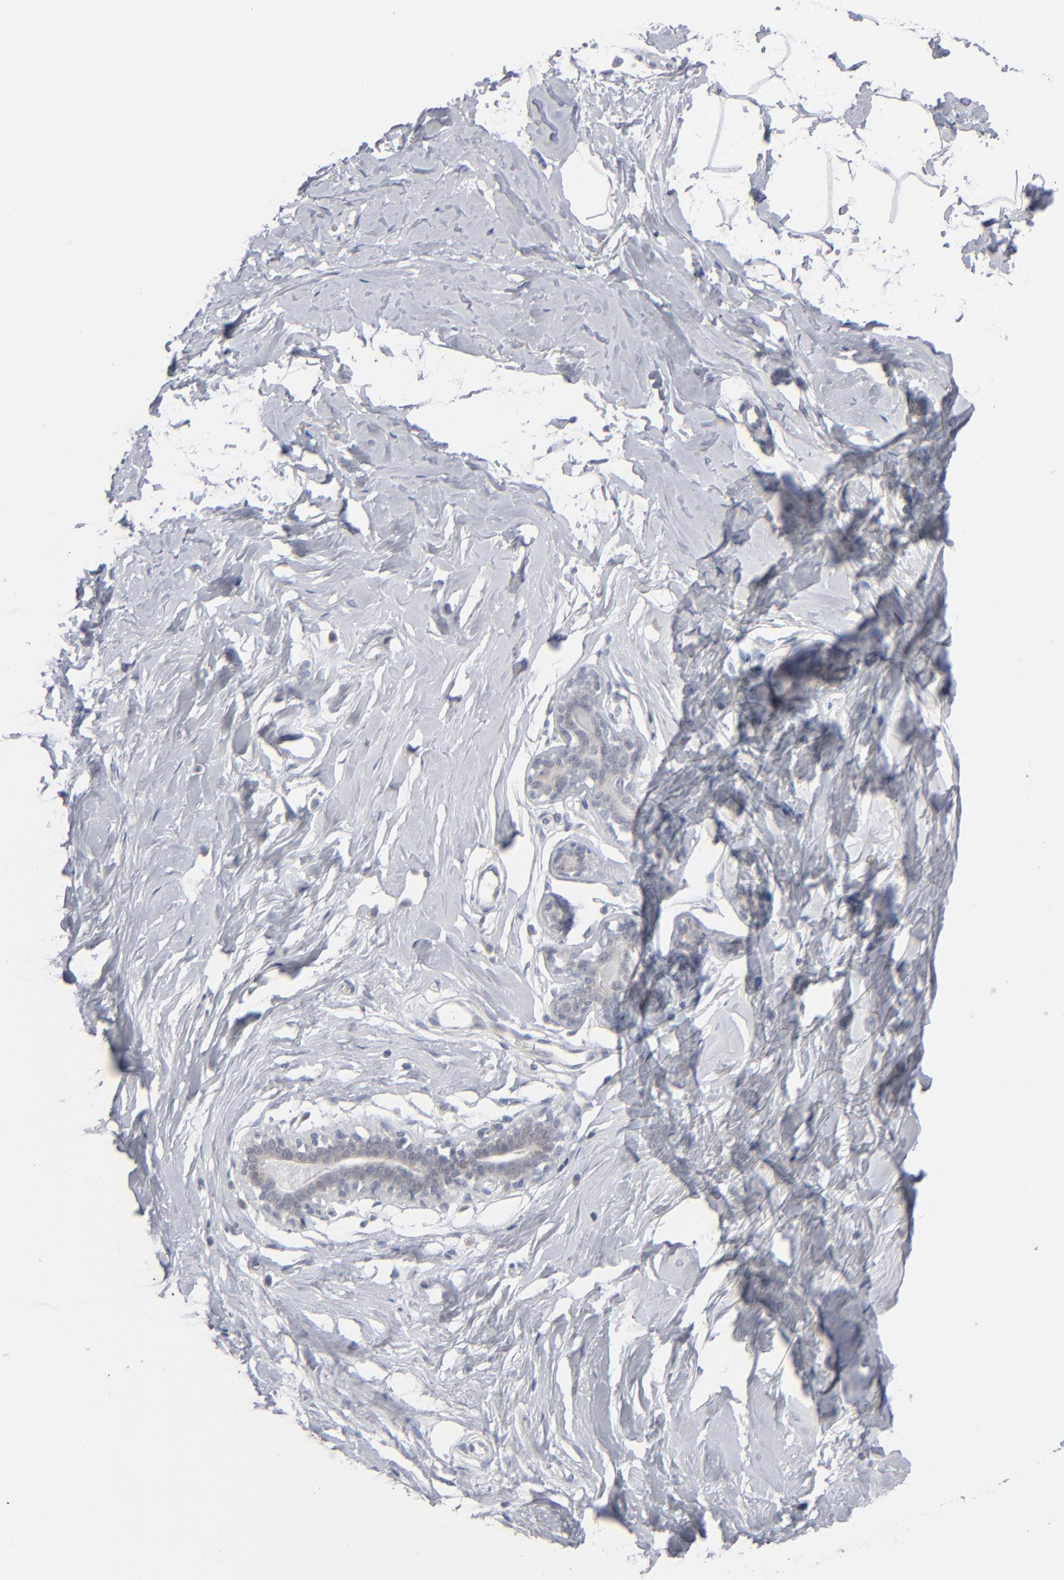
{"staining": {"intensity": "negative", "quantity": "none", "location": "none"}, "tissue": "breast", "cell_type": "Adipocytes", "image_type": "normal", "snomed": [{"axis": "morphology", "description": "Normal tissue, NOS"}, {"axis": "topography", "description": "Breast"}], "caption": "DAB (3,3'-diaminobenzidine) immunohistochemical staining of normal breast shows no significant expression in adipocytes. Brightfield microscopy of IHC stained with DAB (3,3'-diaminobenzidine) (brown) and hematoxylin (blue), captured at high magnification.", "gene": "POF1B", "patient": {"sex": "female", "age": 23}}